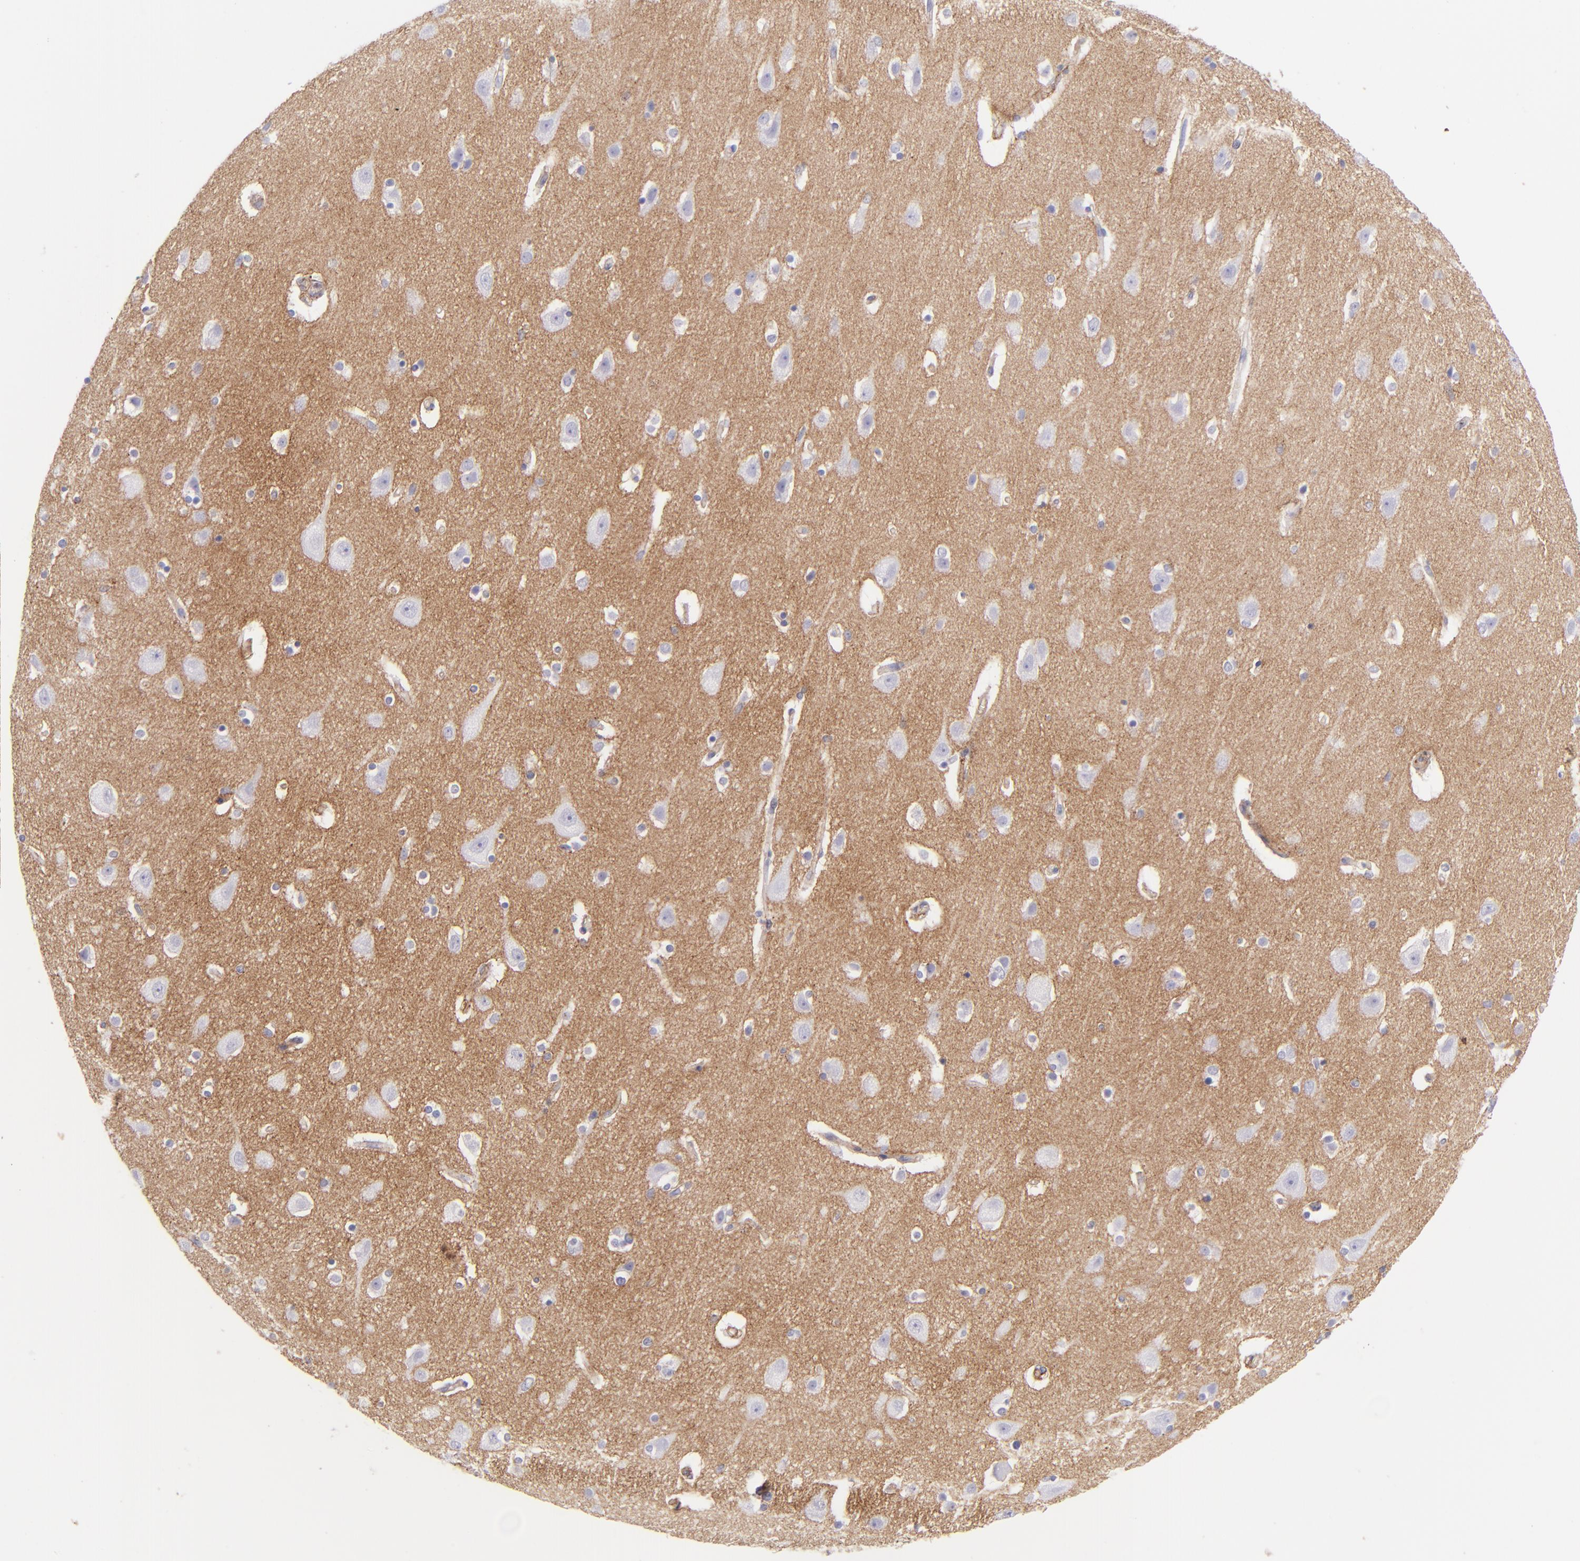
{"staining": {"intensity": "negative", "quantity": "none", "location": "none"}, "tissue": "caudate", "cell_type": "Glial cells", "image_type": "normal", "snomed": [{"axis": "morphology", "description": "Normal tissue, NOS"}, {"axis": "topography", "description": "Lateral ventricle wall"}], "caption": "IHC of normal caudate displays no positivity in glial cells.", "gene": "CD81", "patient": {"sex": "female", "age": 54}}